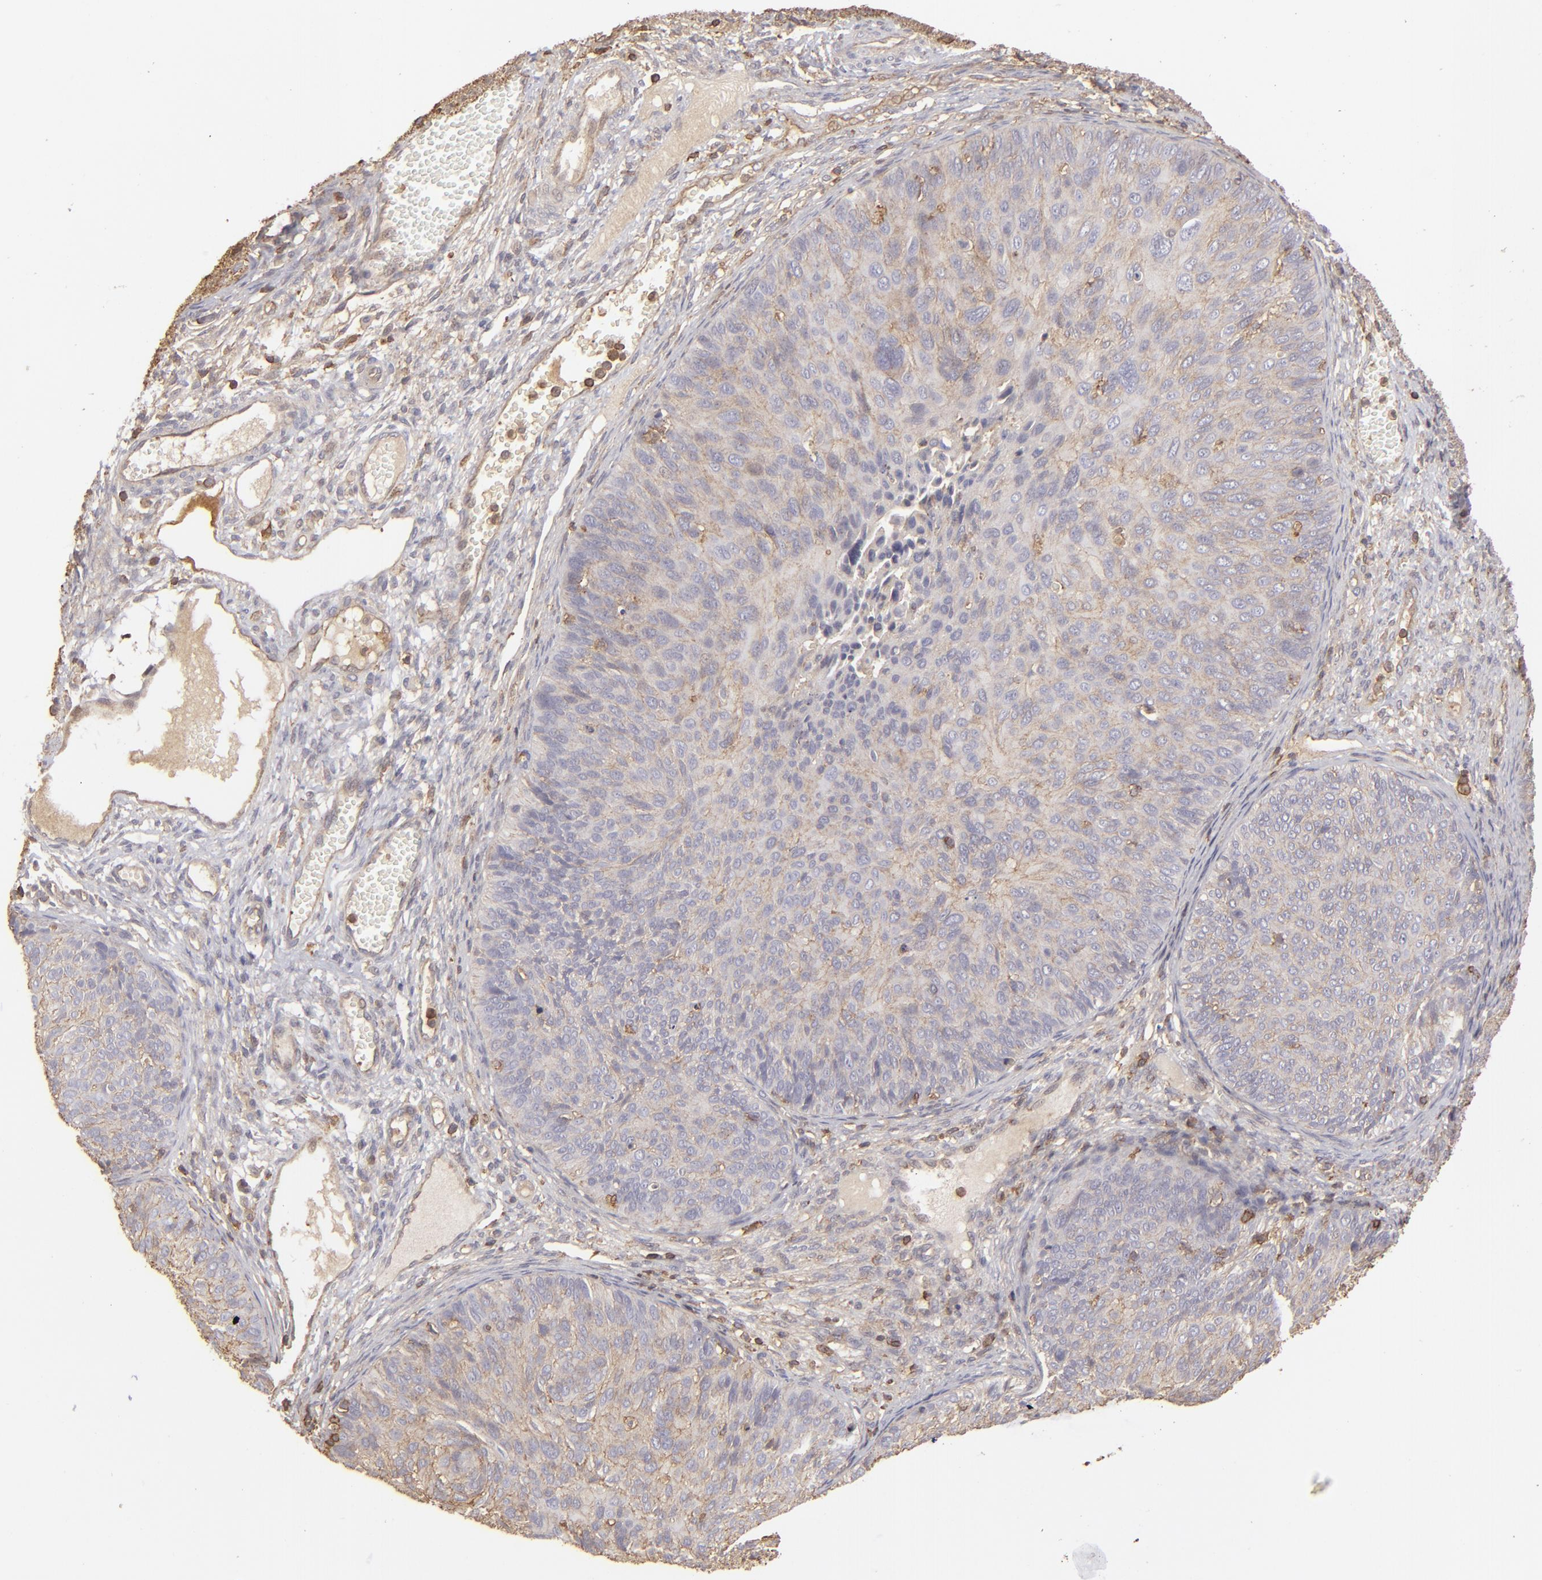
{"staining": {"intensity": "weak", "quantity": ">75%", "location": "cytoplasmic/membranous"}, "tissue": "cervical cancer", "cell_type": "Tumor cells", "image_type": "cancer", "snomed": [{"axis": "morphology", "description": "Squamous cell carcinoma, NOS"}, {"axis": "topography", "description": "Cervix"}], "caption": "Approximately >75% of tumor cells in human cervical squamous cell carcinoma reveal weak cytoplasmic/membranous protein expression as visualized by brown immunohistochemical staining.", "gene": "ACTB", "patient": {"sex": "female", "age": 36}}